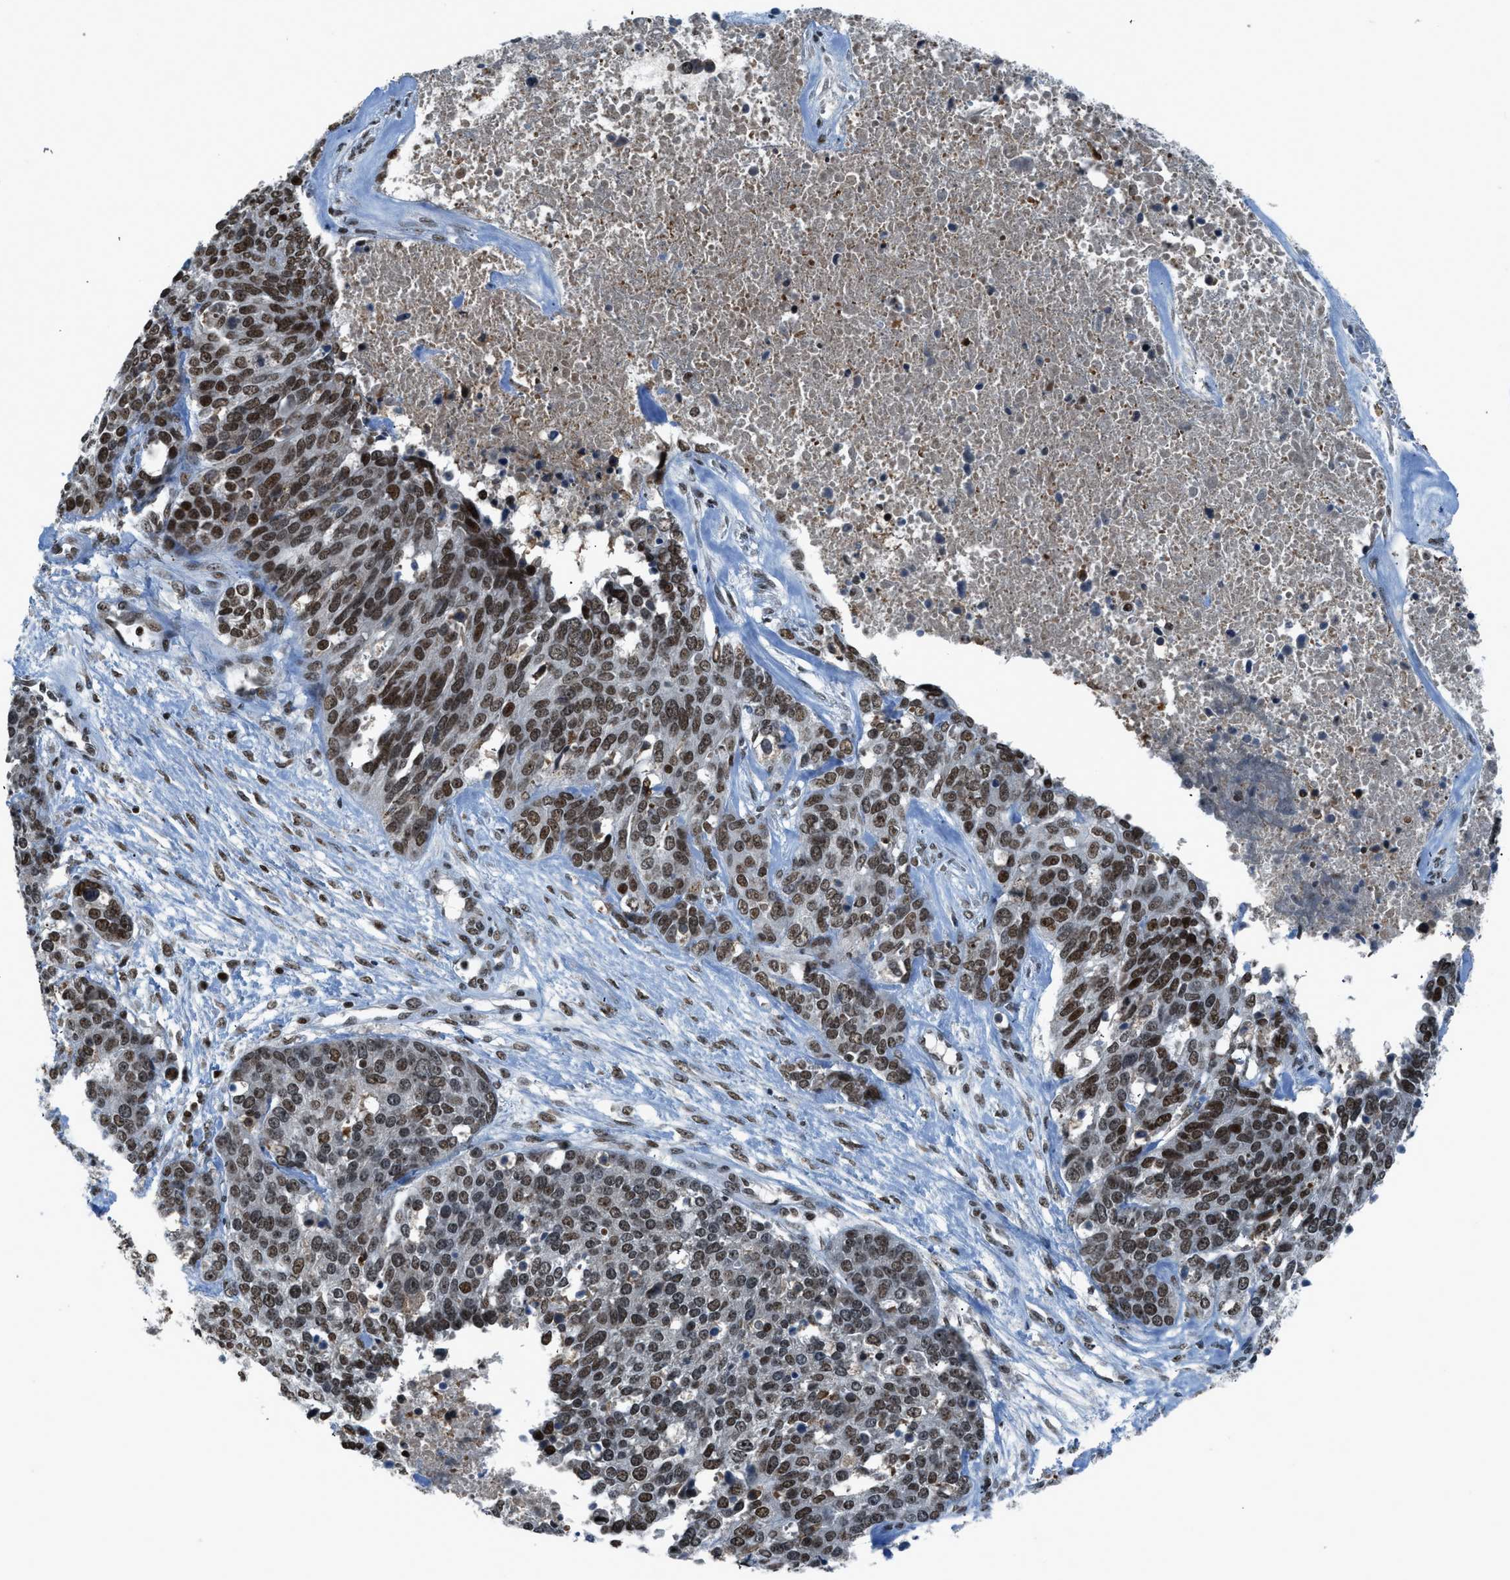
{"staining": {"intensity": "strong", "quantity": ">75%", "location": "nuclear"}, "tissue": "ovarian cancer", "cell_type": "Tumor cells", "image_type": "cancer", "snomed": [{"axis": "morphology", "description": "Cystadenocarcinoma, serous, NOS"}, {"axis": "topography", "description": "Ovary"}], "caption": "An IHC photomicrograph of neoplastic tissue is shown. Protein staining in brown shows strong nuclear positivity in ovarian serous cystadenocarcinoma within tumor cells.", "gene": "RAD51B", "patient": {"sex": "female", "age": 44}}